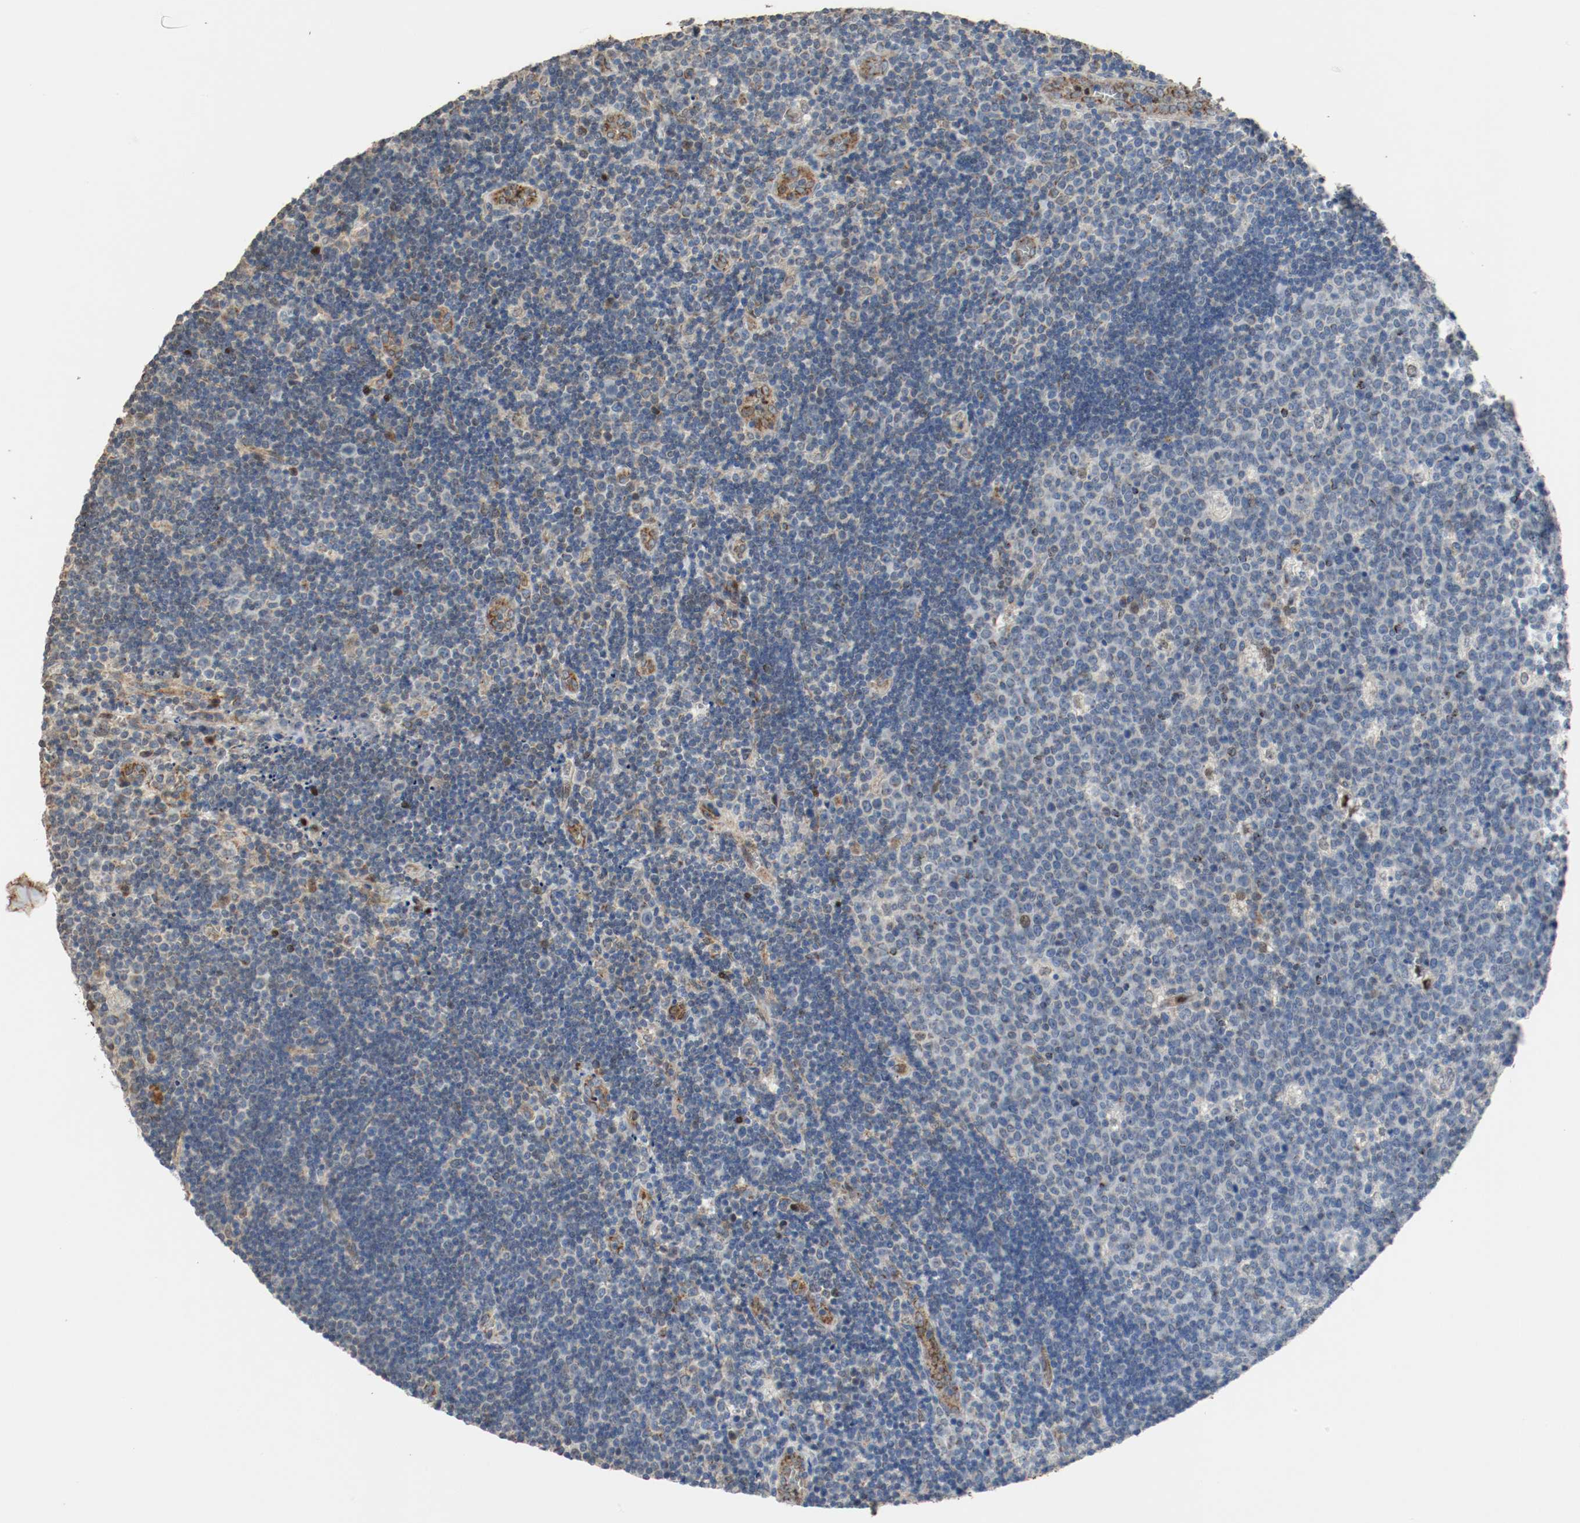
{"staining": {"intensity": "weak", "quantity": "25%-75%", "location": "nuclear"}, "tissue": "lymph node", "cell_type": "Germinal center cells", "image_type": "normal", "snomed": [{"axis": "morphology", "description": "Normal tissue, NOS"}, {"axis": "topography", "description": "Lymph node"}, {"axis": "topography", "description": "Salivary gland"}], "caption": "About 25%-75% of germinal center cells in unremarkable human lymph node exhibit weak nuclear protein staining as visualized by brown immunohistochemical staining.", "gene": "ALDH4A1", "patient": {"sex": "male", "age": 8}}